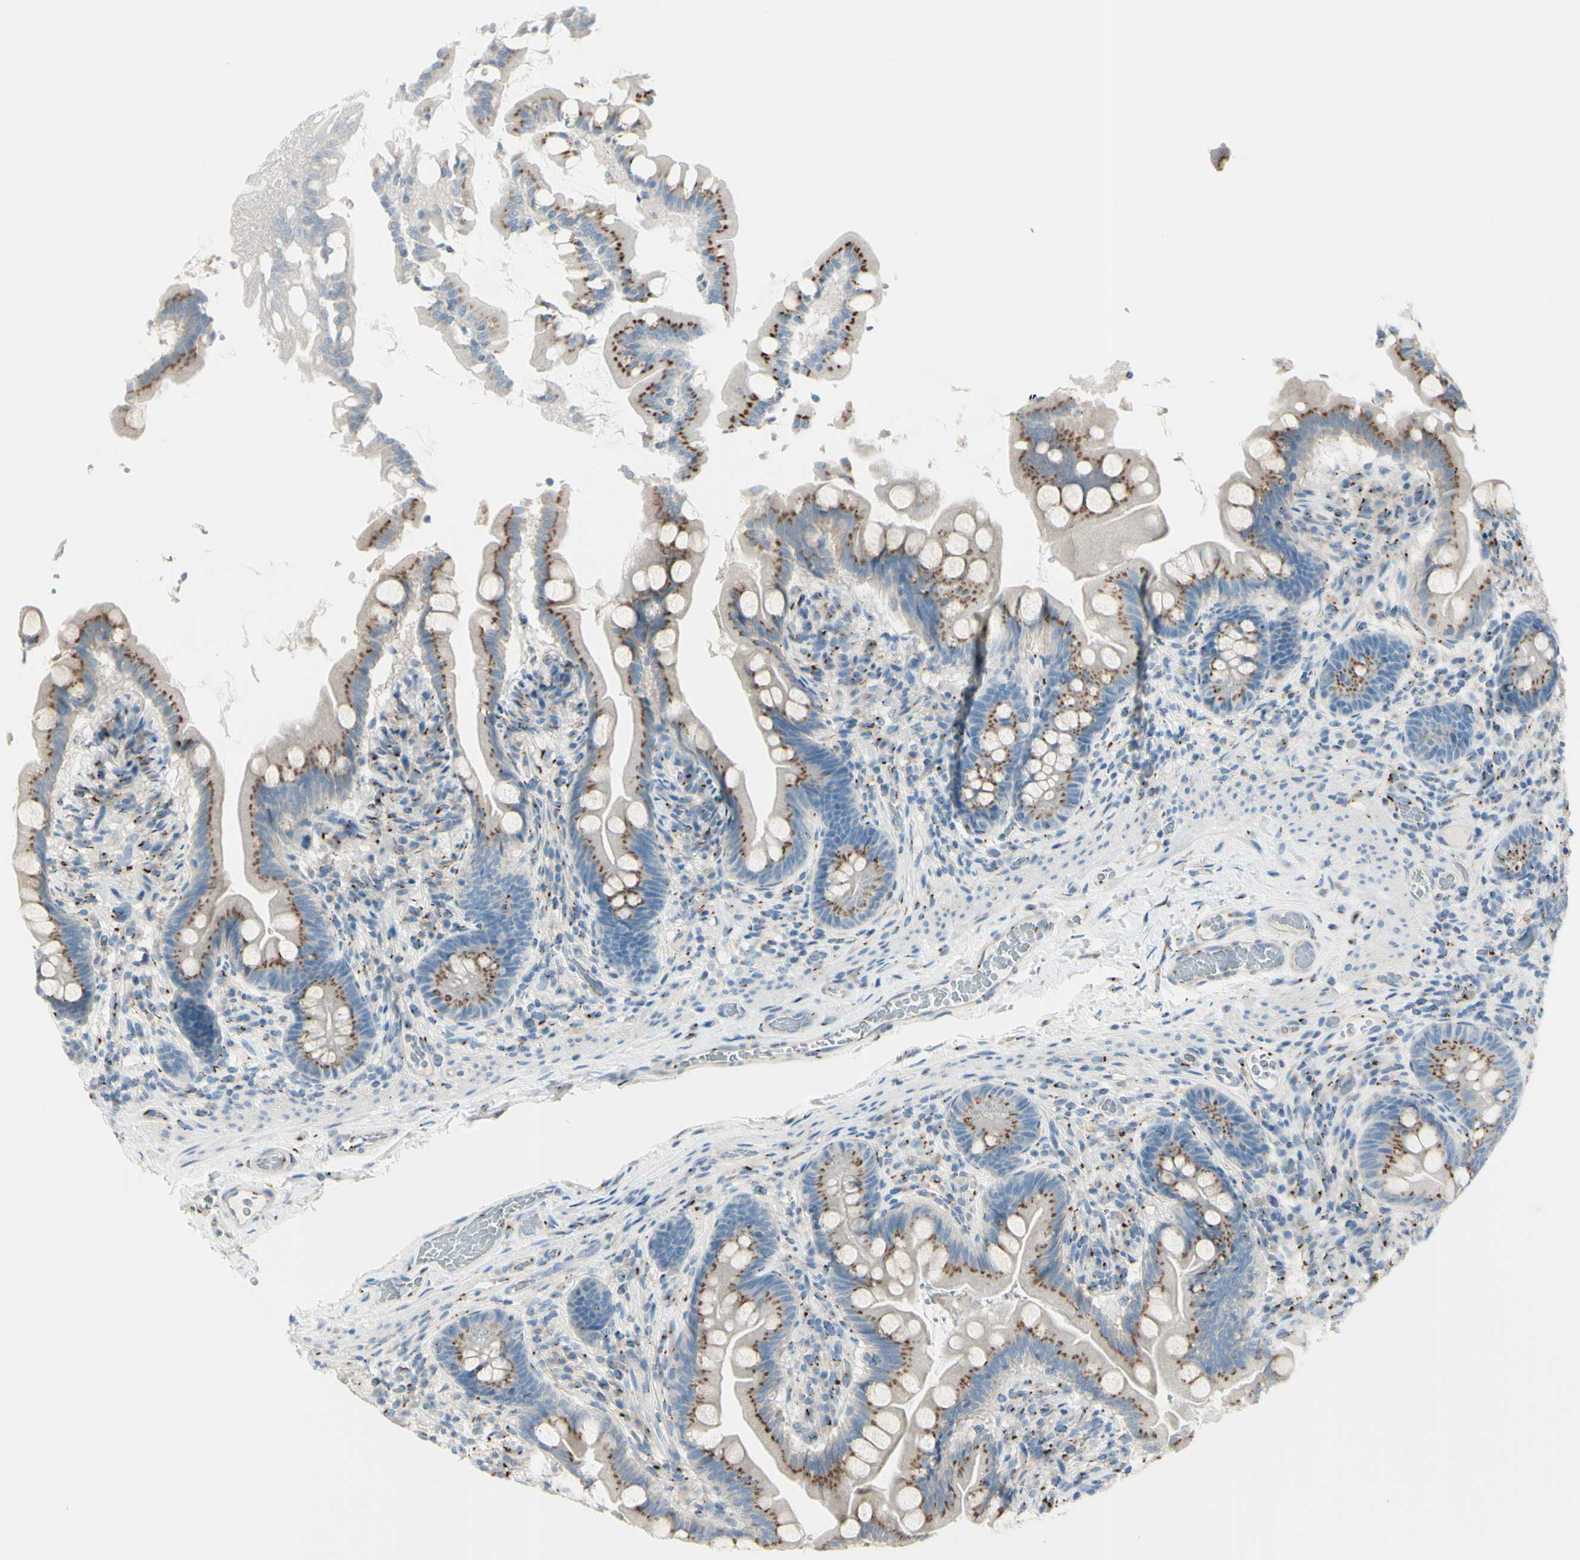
{"staining": {"intensity": "strong", "quantity": "25%-75%", "location": "cytoplasmic/membranous"}, "tissue": "small intestine", "cell_type": "Glandular cells", "image_type": "normal", "snomed": [{"axis": "morphology", "description": "Normal tissue, NOS"}, {"axis": "topography", "description": "Small intestine"}], "caption": "Immunohistochemical staining of normal human small intestine reveals high levels of strong cytoplasmic/membranous expression in about 25%-75% of glandular cells.", "gene": "B4GALT1", "patient": {"sex": "female", "age": 56}}